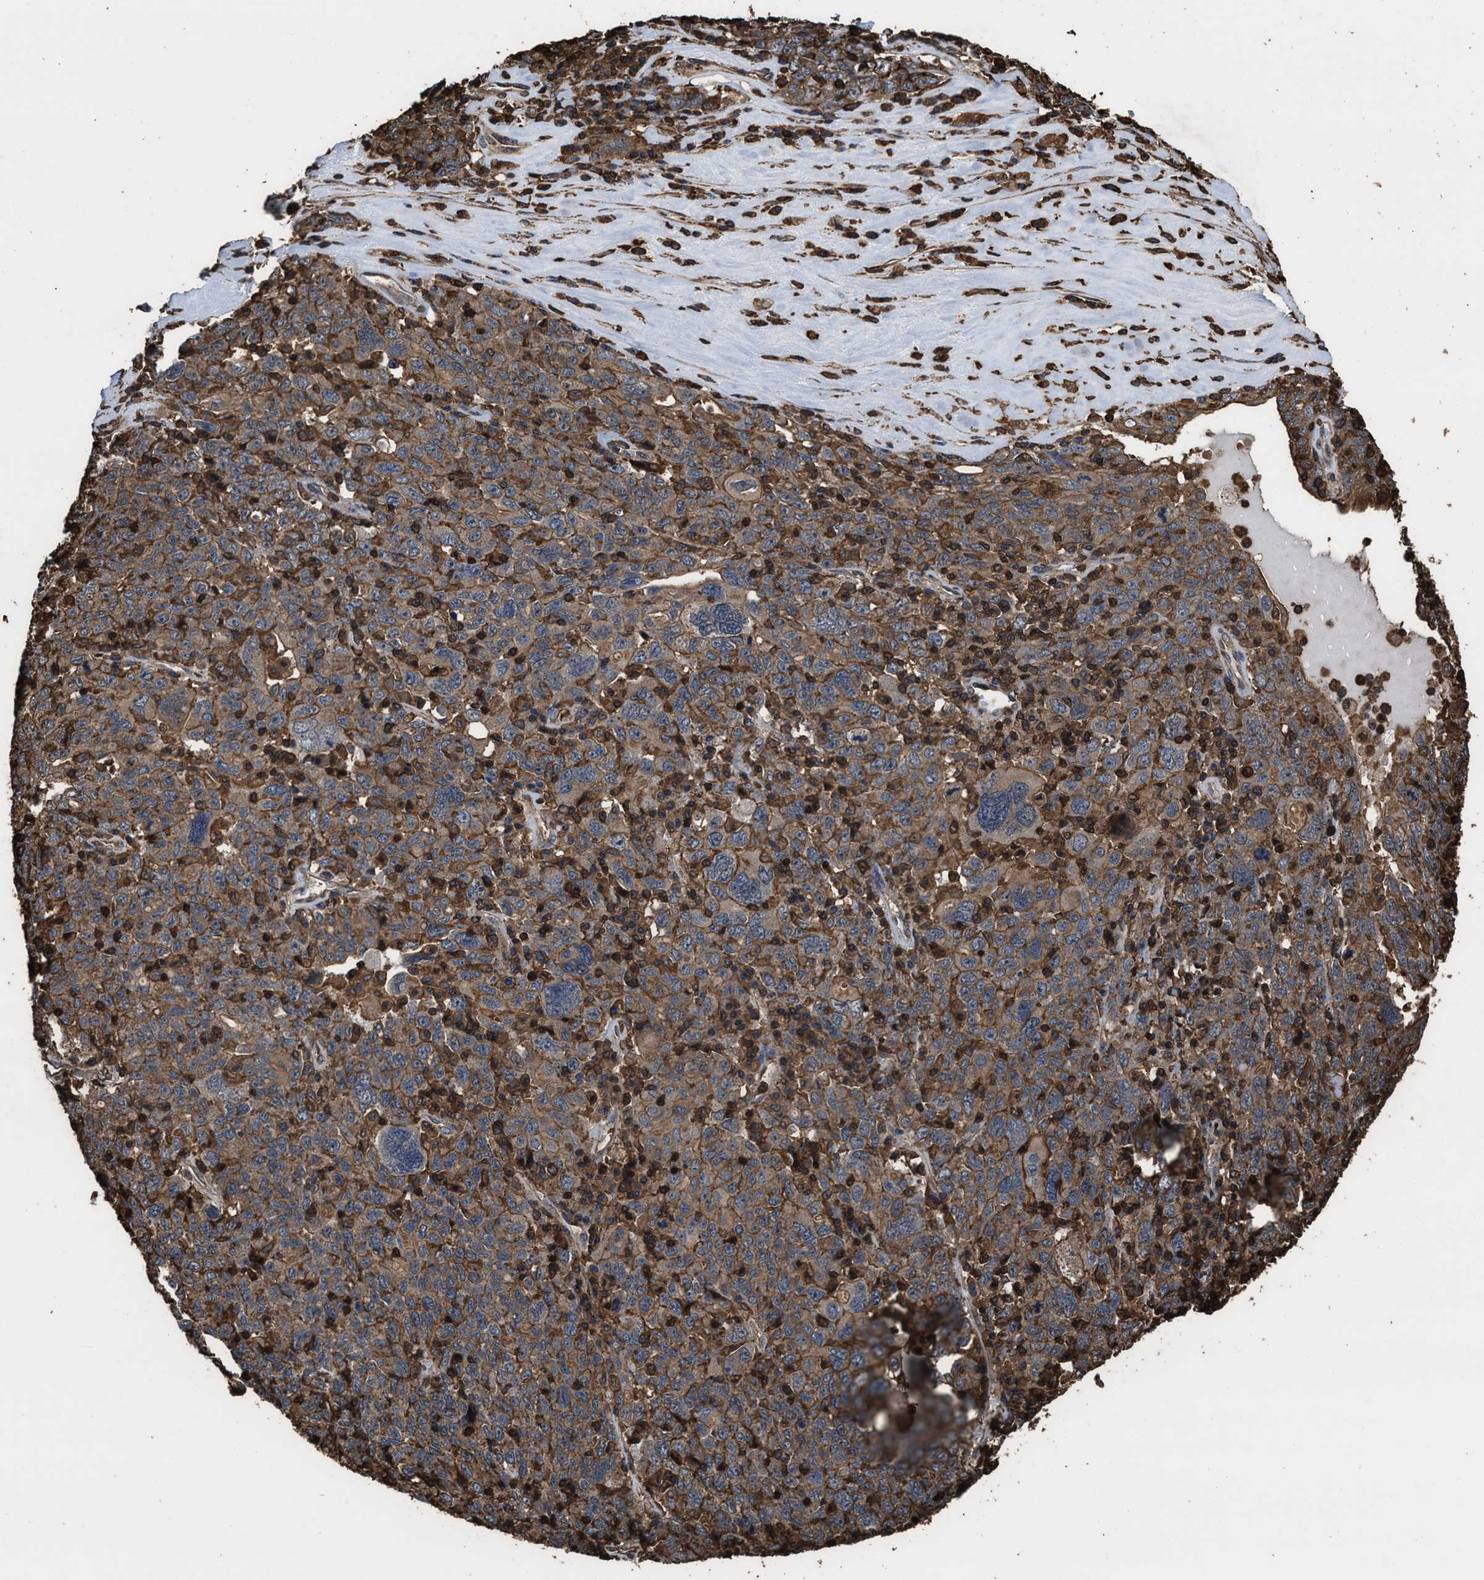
{"staining": {"intensity": "moderate", "quantity": ">75%", "location": "cytoplasmic/membranous"}, "tissue": "ovarian cancer", "cell_type": "Tumor cells", "image_type": "cancer", "snomed": [{"axis": "morphology", "description": "Carcinoma, endometroid"}, {"axis": "topography", "description": "Ovary"}], "caption": "An immunohistochemistry histopathology image of neoplastic tissue is shown. Protein staining in brown labels moderate cytoplasmic/membranous positivity in ovarian endometroid carcinoma within tumor cells.", "gene": "KBTBD2", "patient": {"sex": "female", "age": 62}}